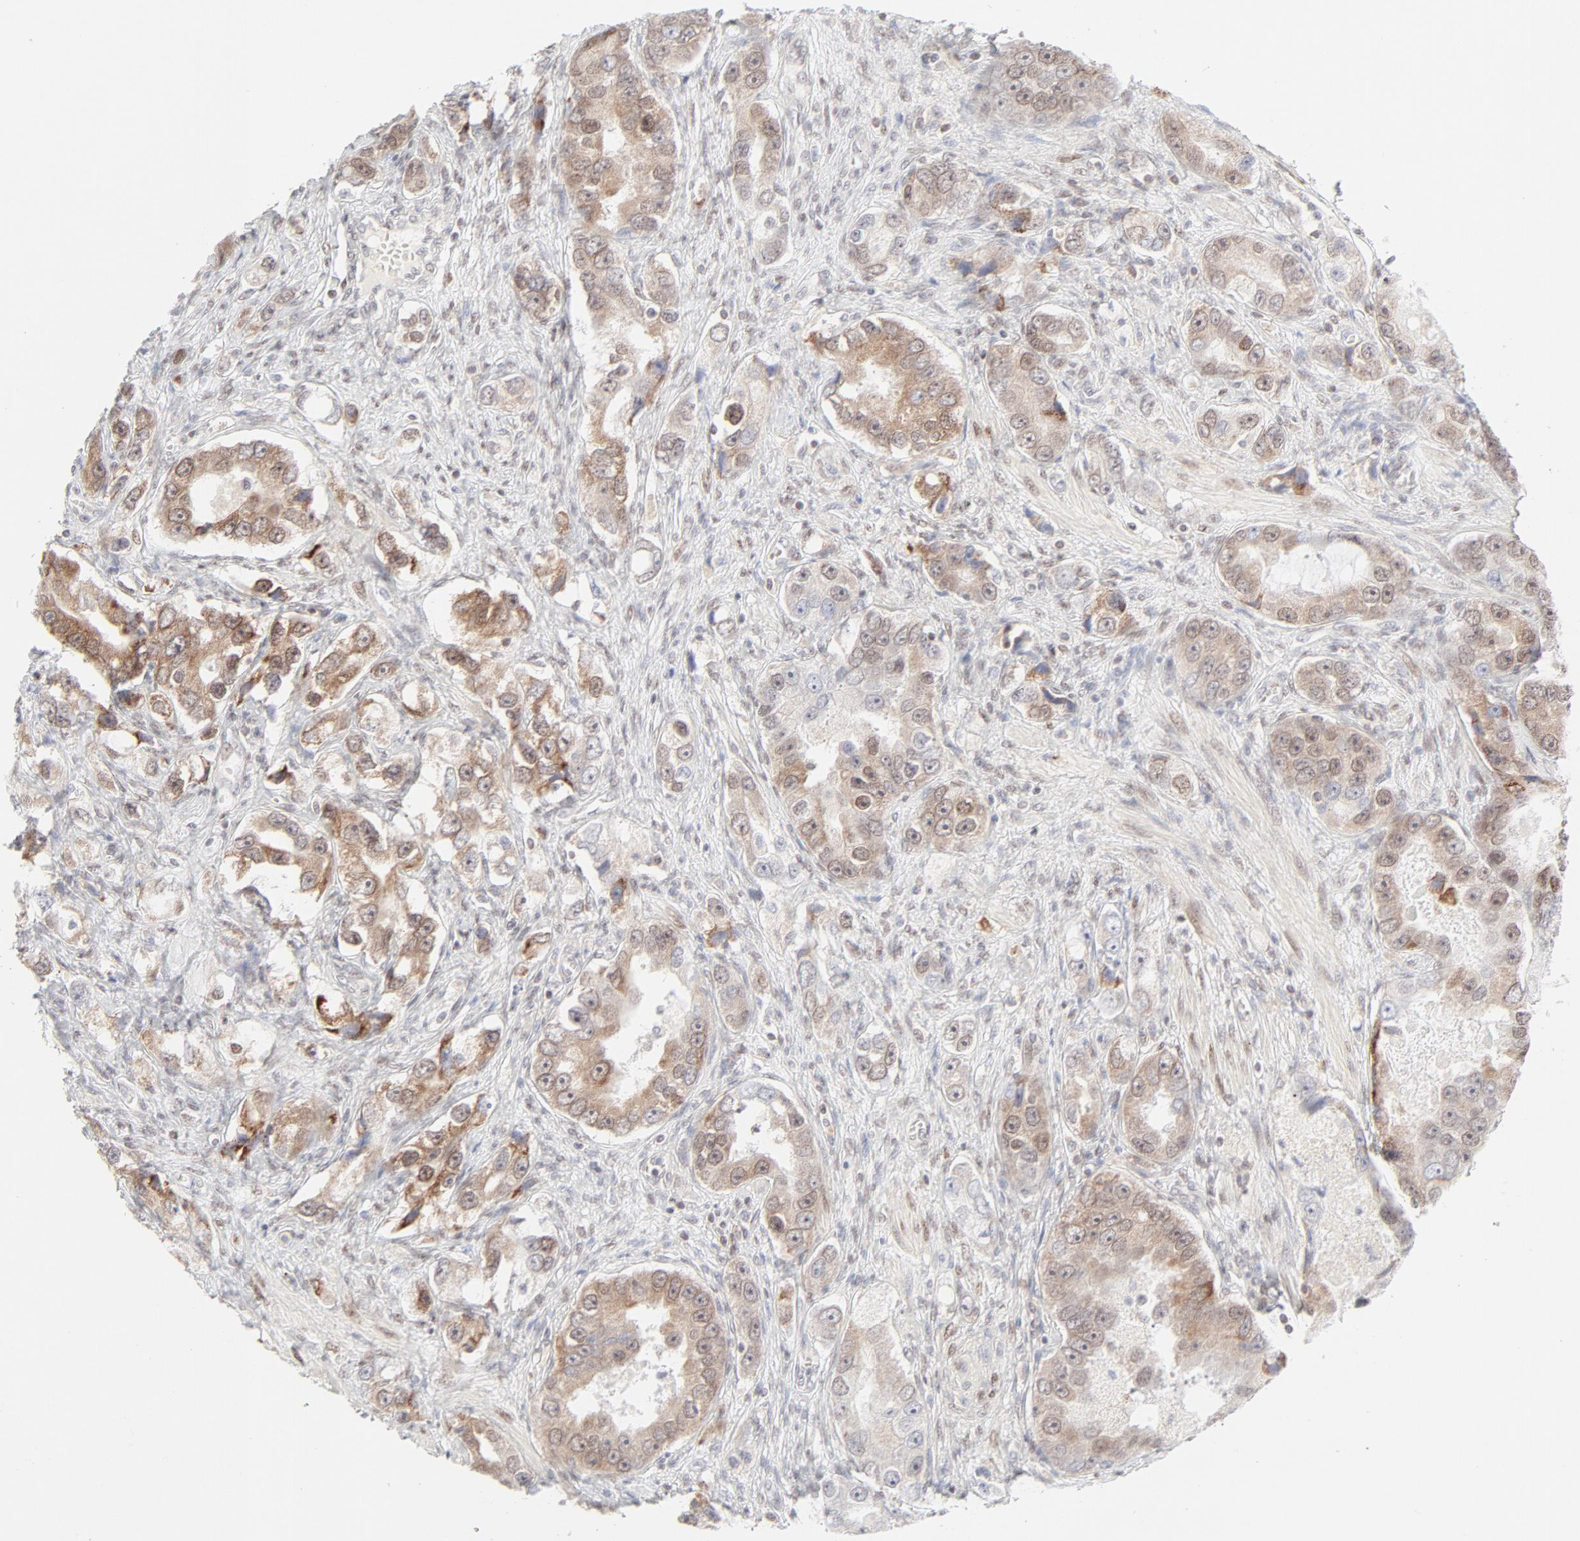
{"staining": {"intensity": "strong", "quantity": ">75%", "location": "cytoplasmic/membranous,nuclear"}, "tissue": "prostate cancer", "cell_type": "Tumor cells", "image_type": "cancer", "snomed": [{"axis": "morphology", "description": "Adenocarcinoma, High grade"}, {"axis": "topography", "description": "Prostate"}], "caption": "Adenocarcinoma (high-grade) (prostate) stained for a protein demonstrates strong cytoplasmic/membranous and nuclear positivity in tumor cells.", "gene": "PRKCB", "patient": {"sex": "male", "age": 63}}